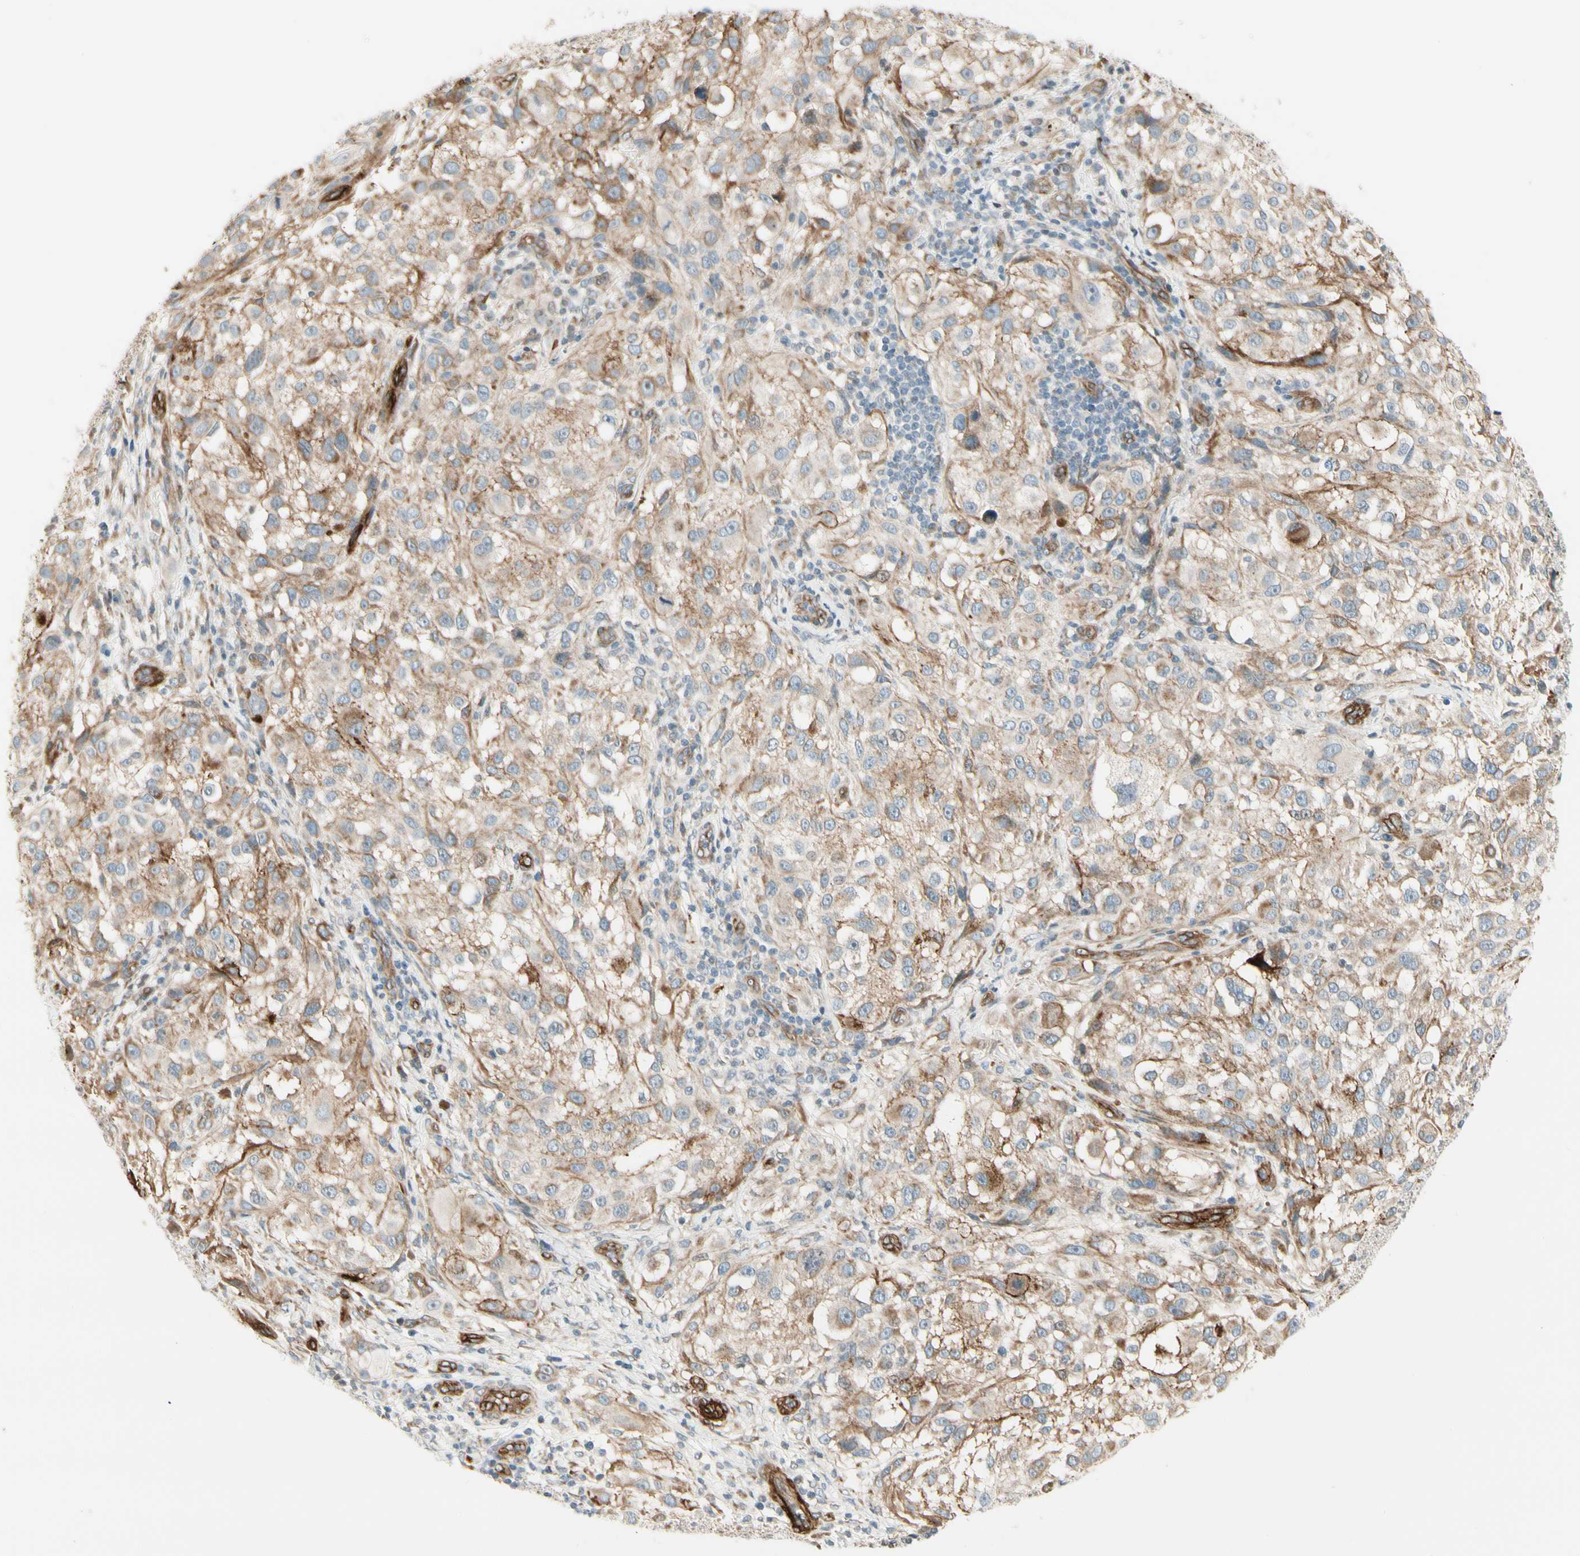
{"staining": {"intensity": "moderate", "quantity": ">75%", "location": "cytoplasmic/membranous"}, "tissue": "melanoma", "cell_type": "Tumor cells", "image_type": "cancer", "snomed": [{"axis": "morphology", "description": "Necrosis, NOS"}, {"axis": "morphology", "description": "Malignant melanoma, NOS"}, {"axis": "topography", "description": "Skin"}], "caption": "Immunohistochemical staining of human malignant melanoma reveals medium levels of moderate cytoplasmic/membranous protein expression in approximately >75% of tumor cells.", "gene": "MCAM", "patient": {"sex": "female", "age": 87}}